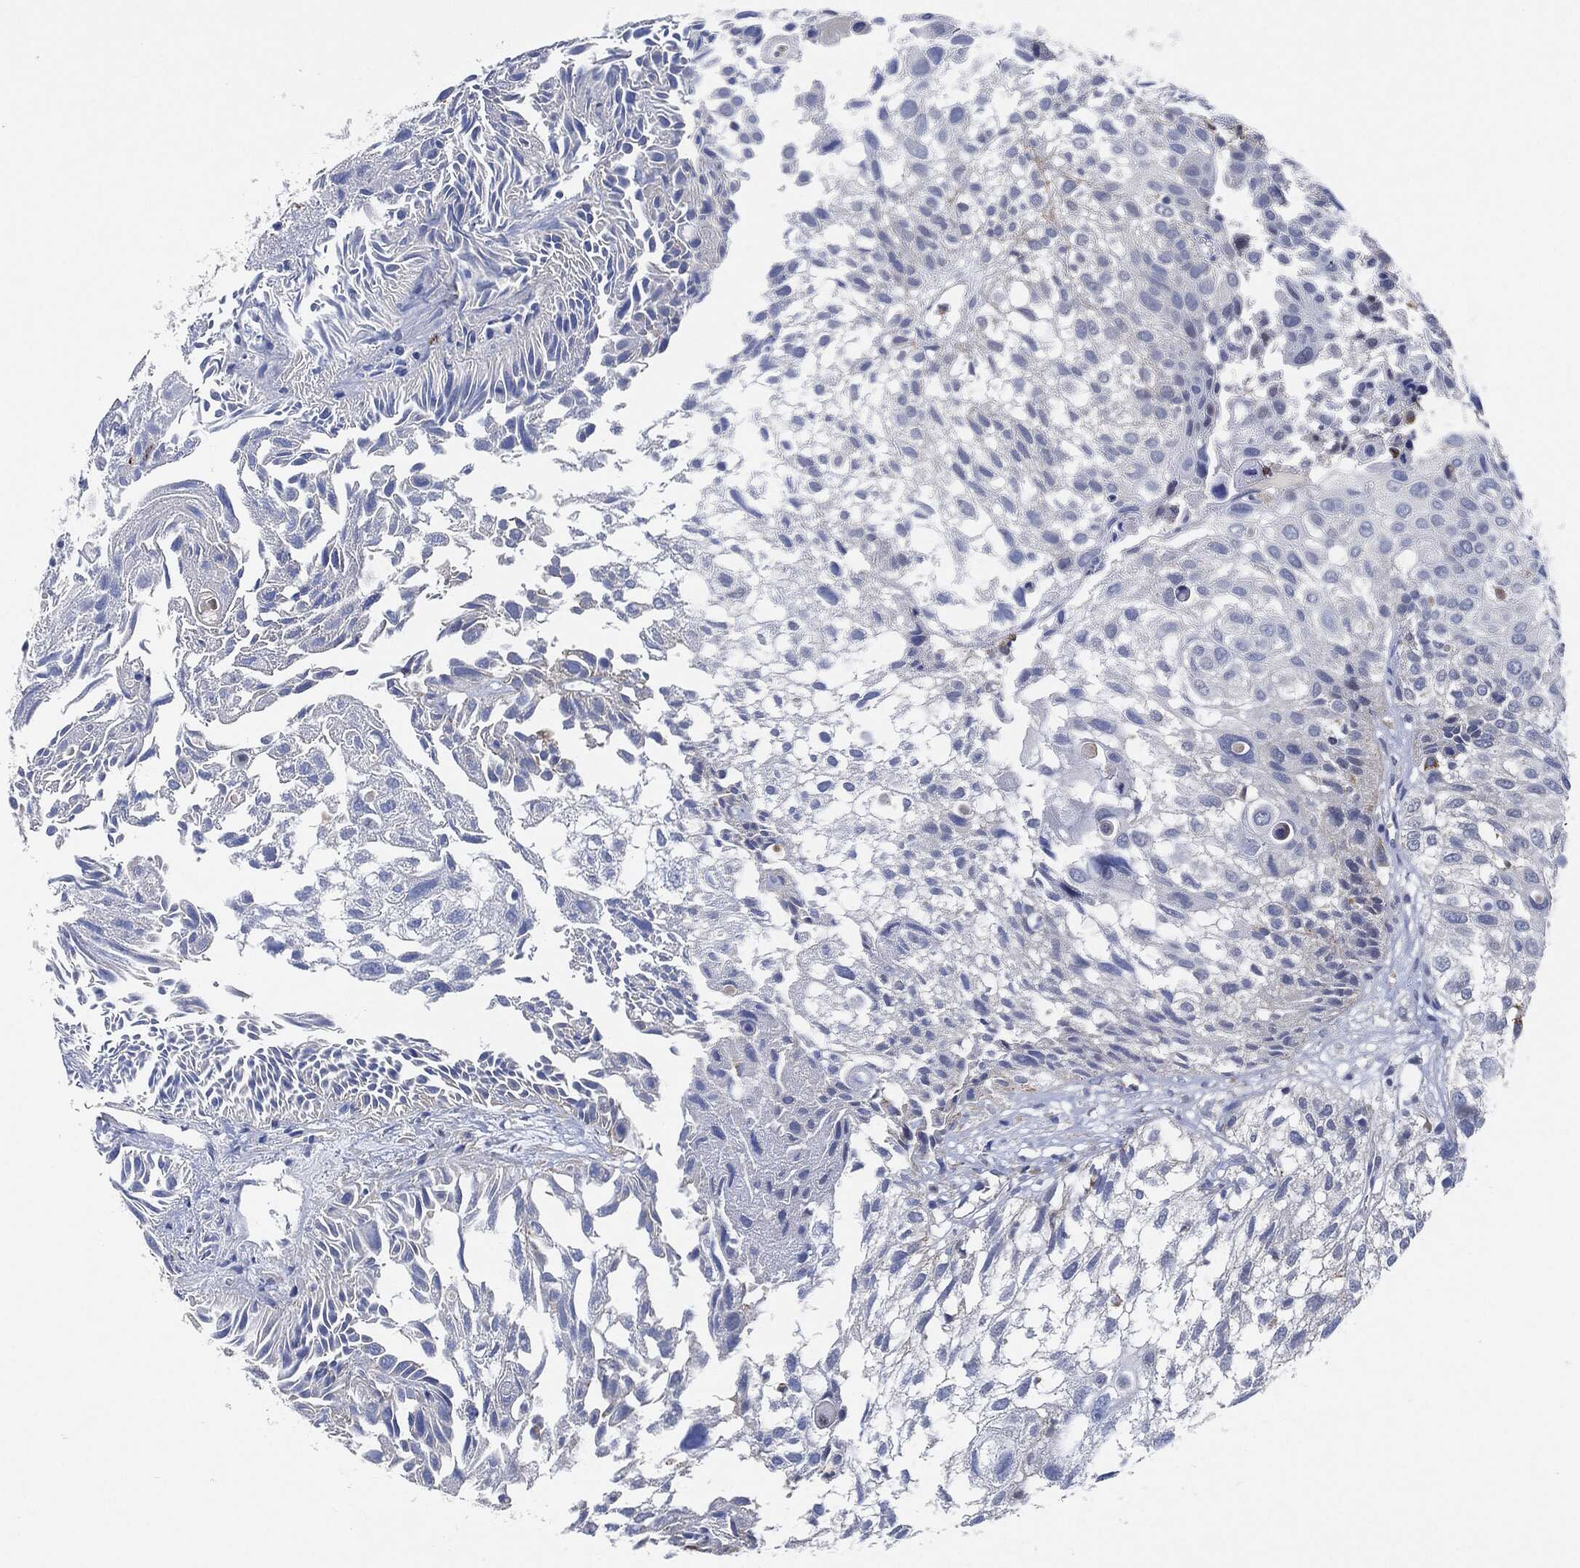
{"staining": {"intensity": "negative", "quantity": "none", "location": "none"}, "tissue": "urothelial cancer", "cell_type": "Tumor cells", "image_type": "cancer", "snomed": [{"axis": "morphology", "description": "Urothelial carcinoma, High grade"}, {"axis": "topography", "description": "Urinary bladder"}], "caption": "High-grade urothelial carcinoma was stained to show a protein in brown. There is no significant positivity in tumor cells.", "gene": "VSIG4", "patient": {"sex": "female", "age": 79}}